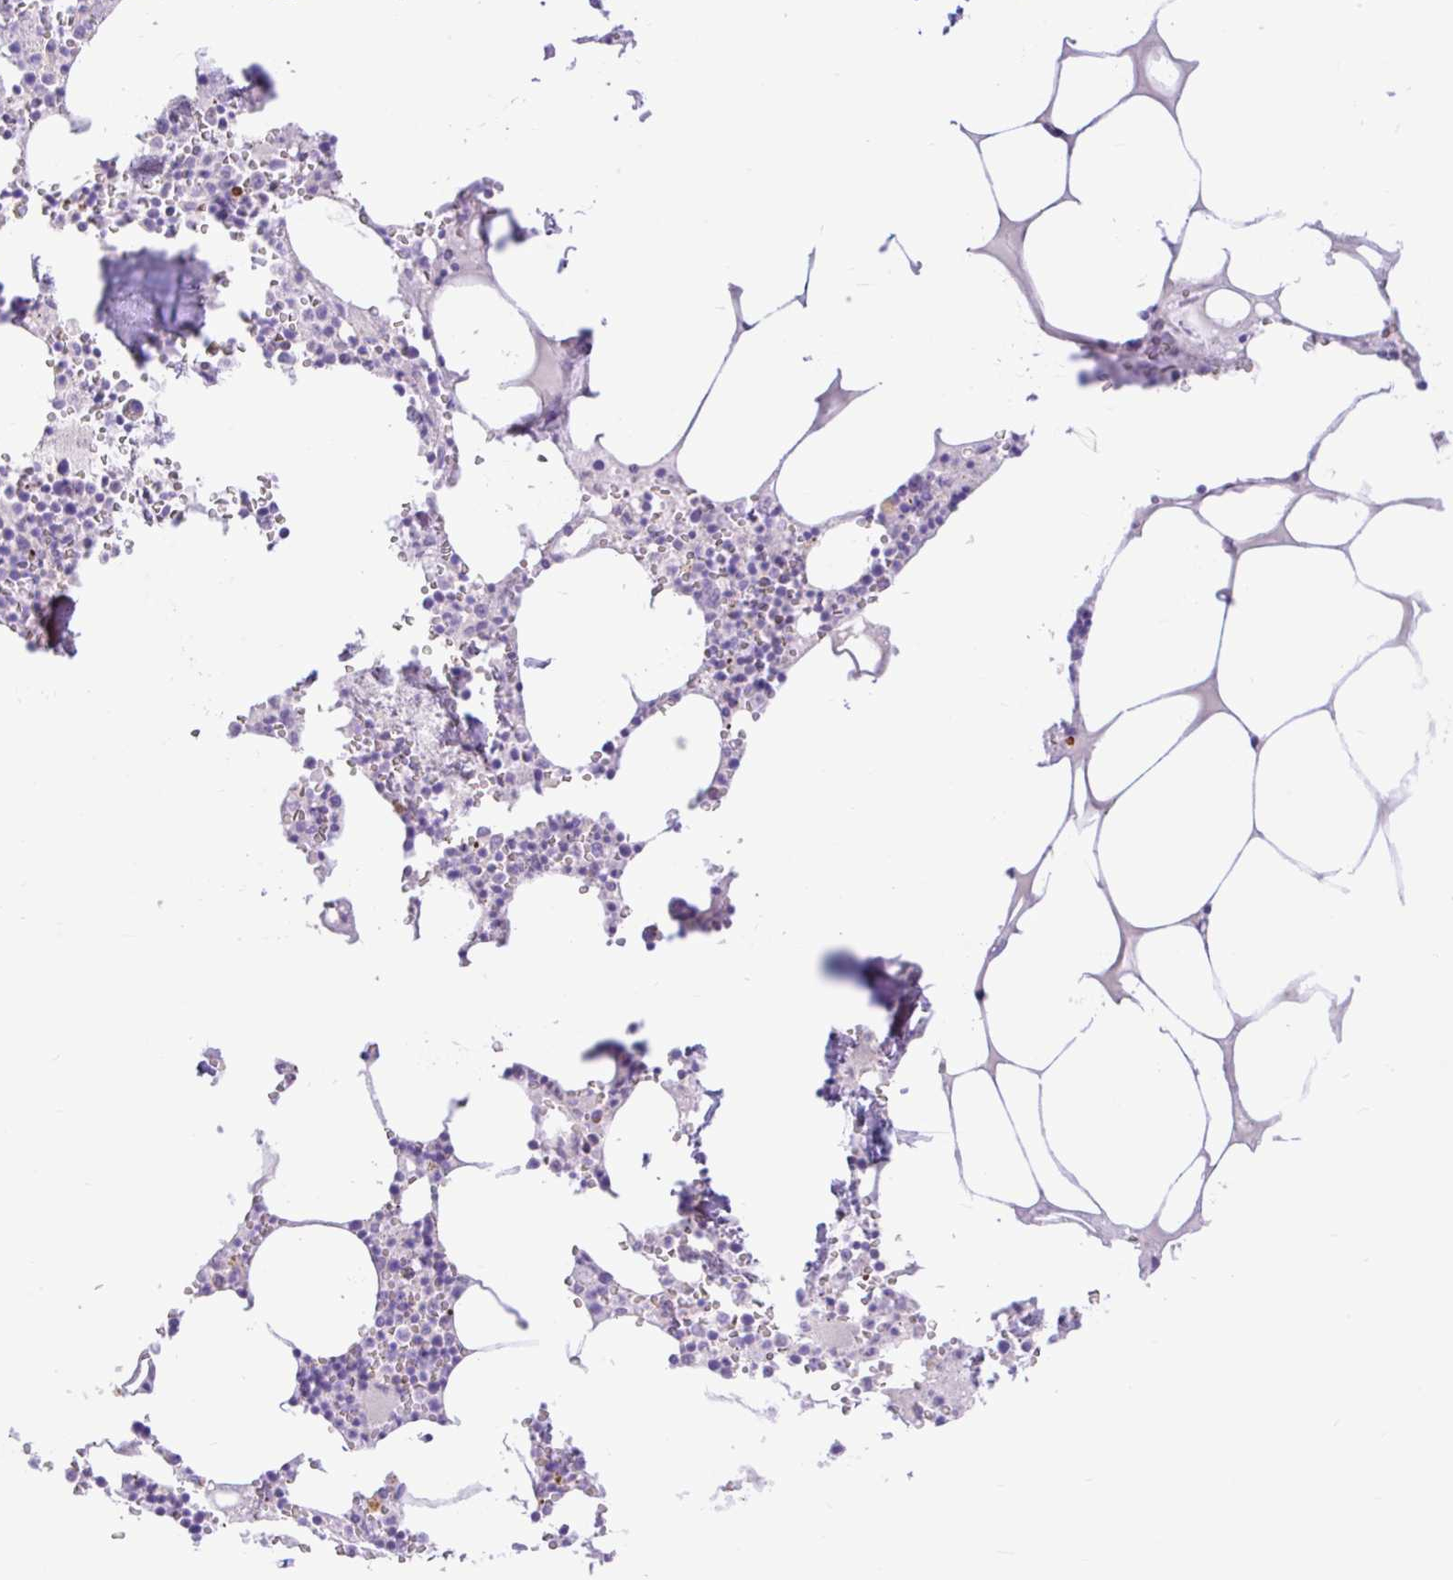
{"staining": {"intensity": "negative", "quantity": "none", "location": "none"}, "tissue": "bone marrow", "cell_type": "Hematopoietic cells", "image_type": "normal", "snomed": [{"axis": "morphology", "description": "Normal tissue, NOS"}, {"axis": "topography", "description": "Bone marrow"}], "caption": "This micrograph is of benign bone marrow stained with immunohistochemistry to label a protein in brown with the nuclei are counter-stained blue. There is no staining in hematopoietic cells.", "gene": "ZNF101", "patient": {"sex": "male", "age": 54}}